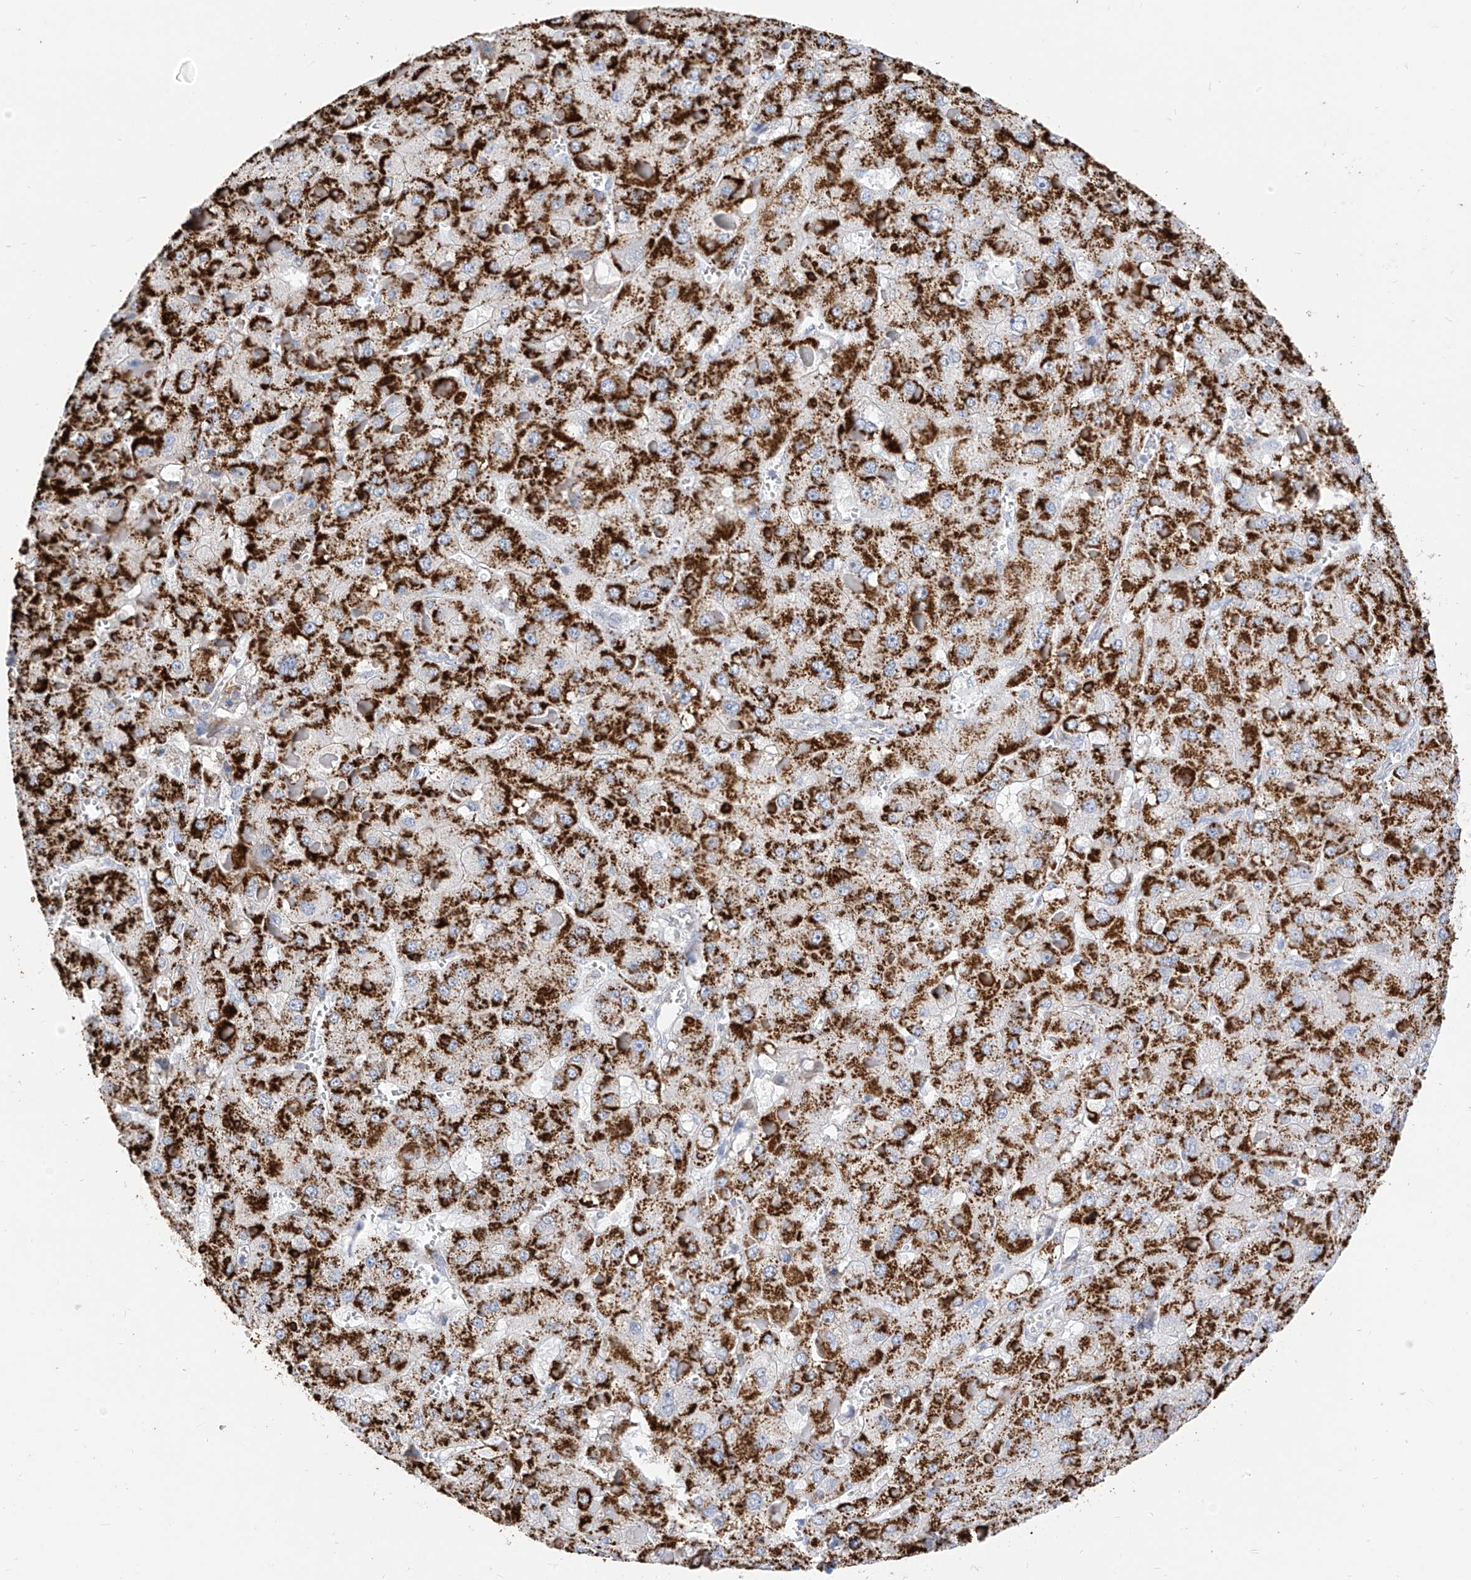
{"staining": {"intensity": "strong", "quantity": ">75%", "location": "cytoplasmic/membranous"}, "tissue": "liver cancer", "cell_type": "Tumor cells", "image_type": "cancer", "snomed": [{"axis": "morphology", "description": "Carcinoma, Hepatocellular, NOS"}, {"axis": "topography", "description": "Liver"}], "caption": "Strong cytoplasmic/membranous staining for a protein is identified in about >75% of tumor cells of liver cancer (hepatocellular carcinoma) using IHC.", "gene": "RASA2", "patient": {"sex": "female", "age": 73}}